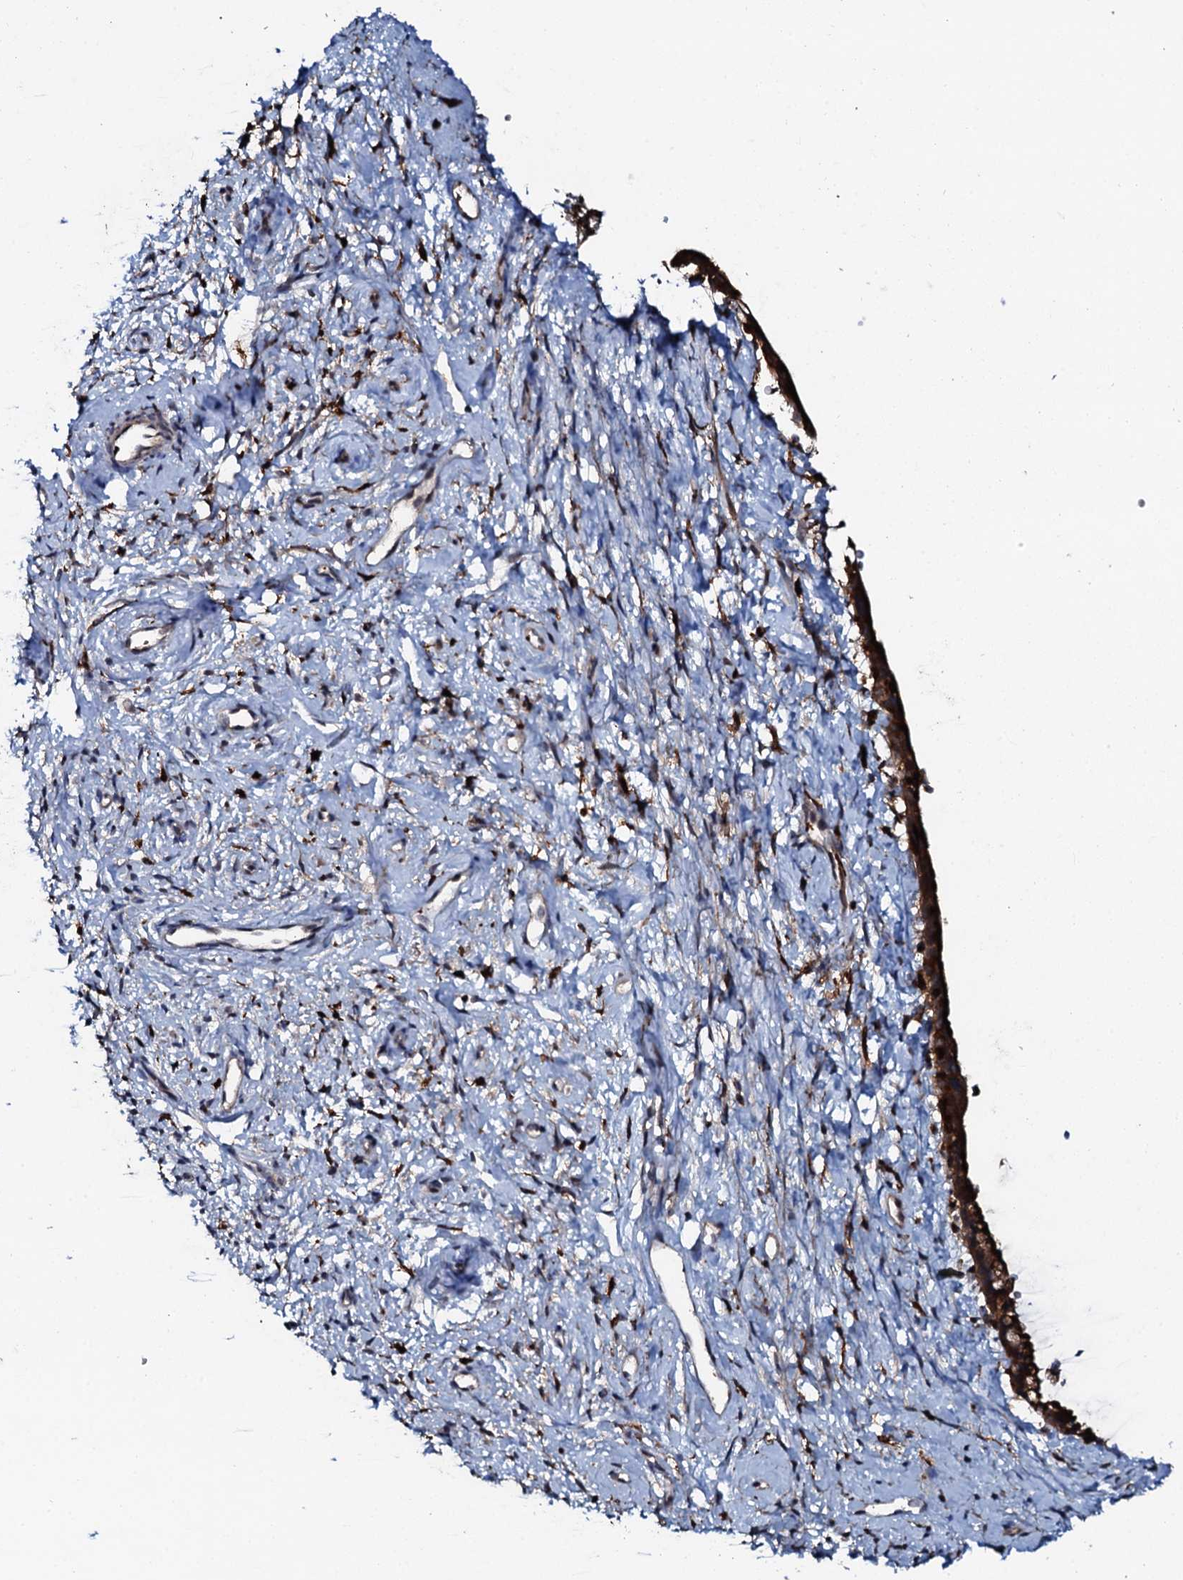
{"staining": {"intensity": "strong", "quantity": ">75%", "location": "cytoplasmic/membranous"}, "tissue": "cervix", "cell_type": "Glandular cells", "image_type": "normal", "snomed": [{"axis": "morphology", "description": "Normal tissue, NOS"}, {"axis": "topography", "description": "Cervix"}], "caption": "Human cervix stained with a brown dye demonstrates strong cytoplasmic/membranous positive staining in about >75% of glandular cells.", "gene": "VAMP8", "patient": {"sex": "female", "age": 57}}